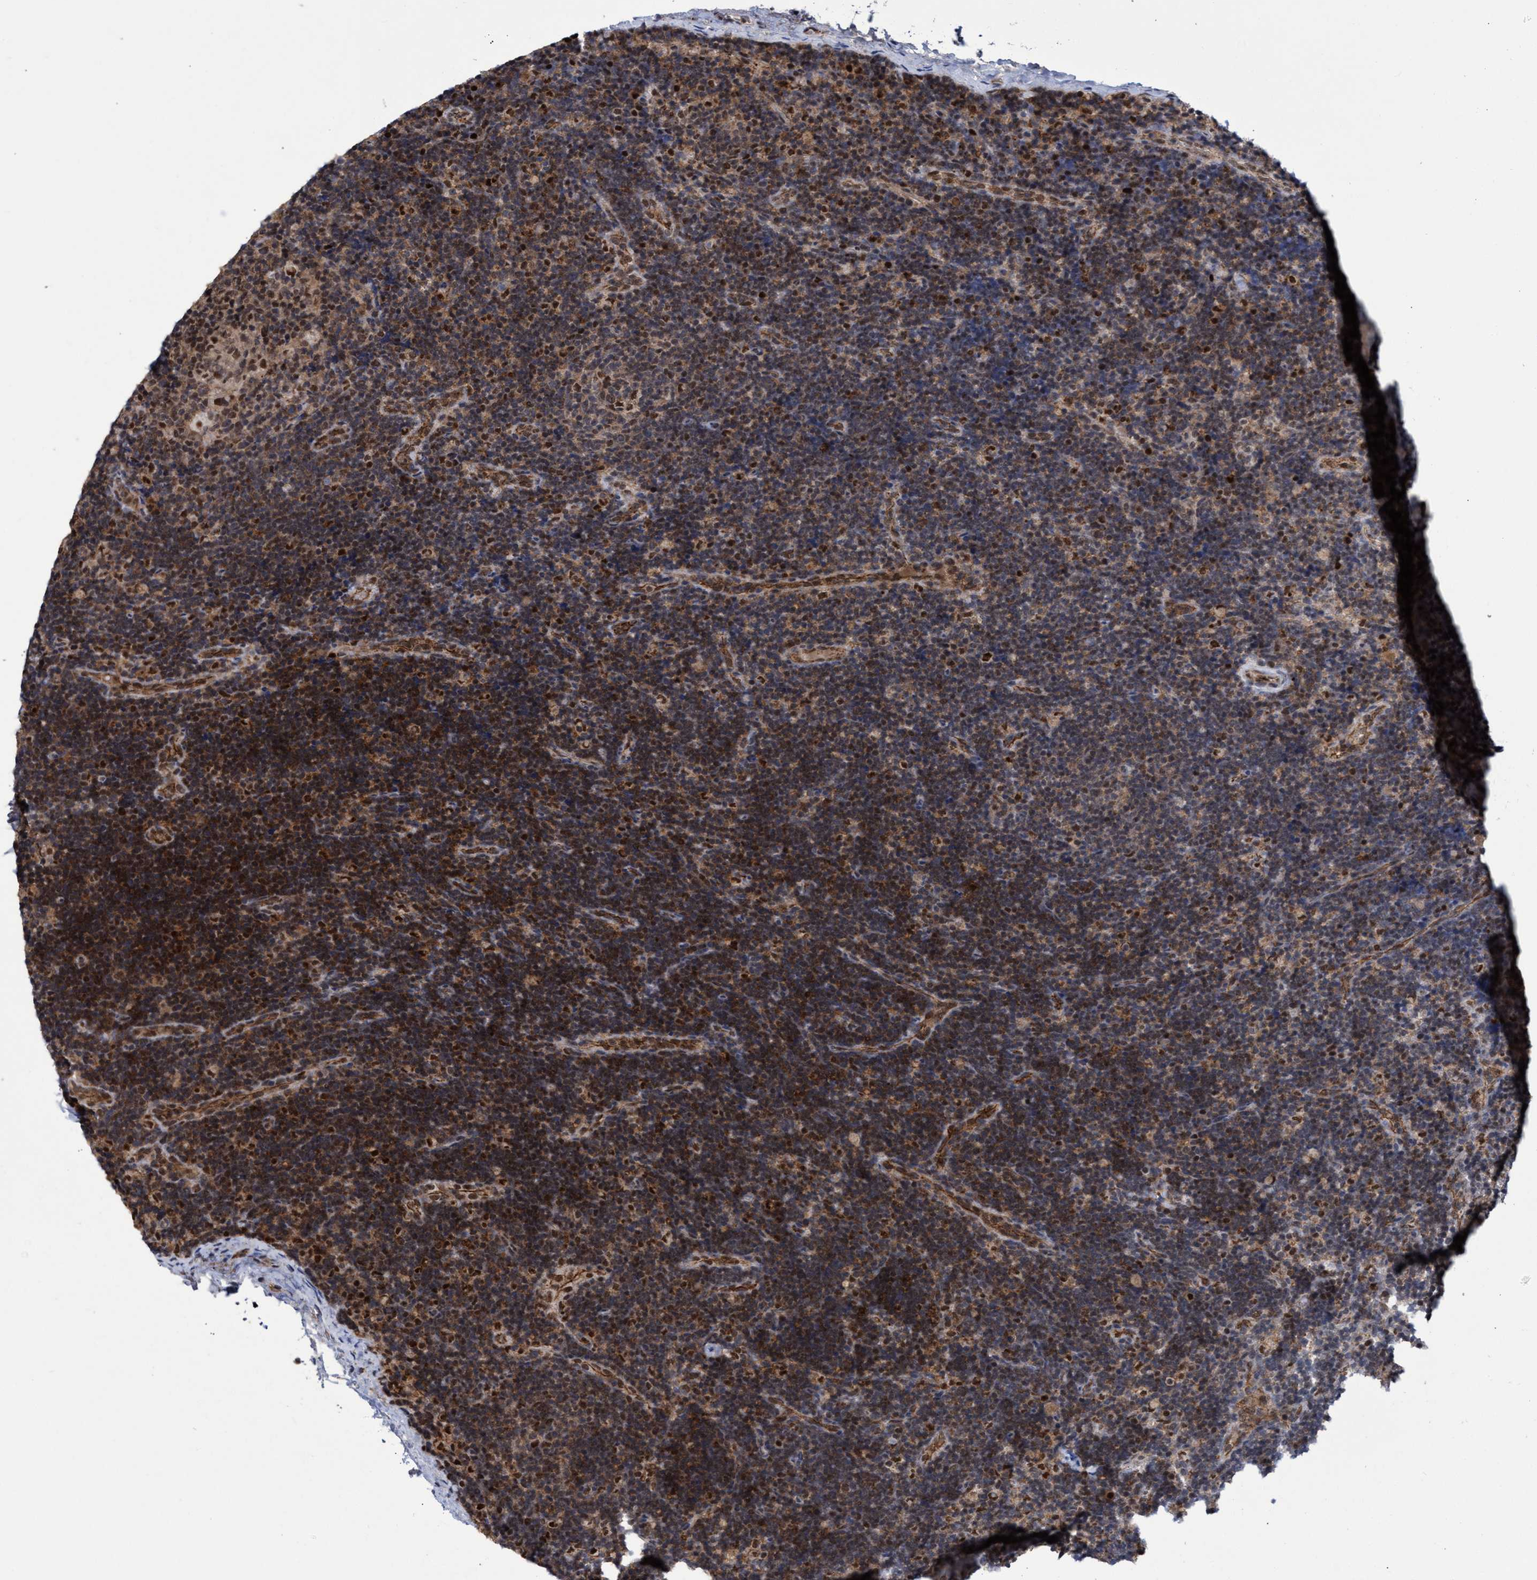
{"staining": {"intensity": "weak", "quantity": ">75%", "location": "nuclear"}, "tissue": "lymph node", "cell_type": "Germinal center cells", "image_type": "normal", "snomed": [{"axis": "morphology", "description": "Normal tissue, NOS"}, {"axis": "topography", "description": "Lymph node"}], "caption": "Immunohistochemical staining of normal human lymph node shows >75% levels of weak nuclear protein expression in about >75% of germinal center cells. (brown staining indicates protein expression, while blue staining denotes nuclei).", "gene": "GTF2F1", "patient": {"sex": "female", "age": 14}}